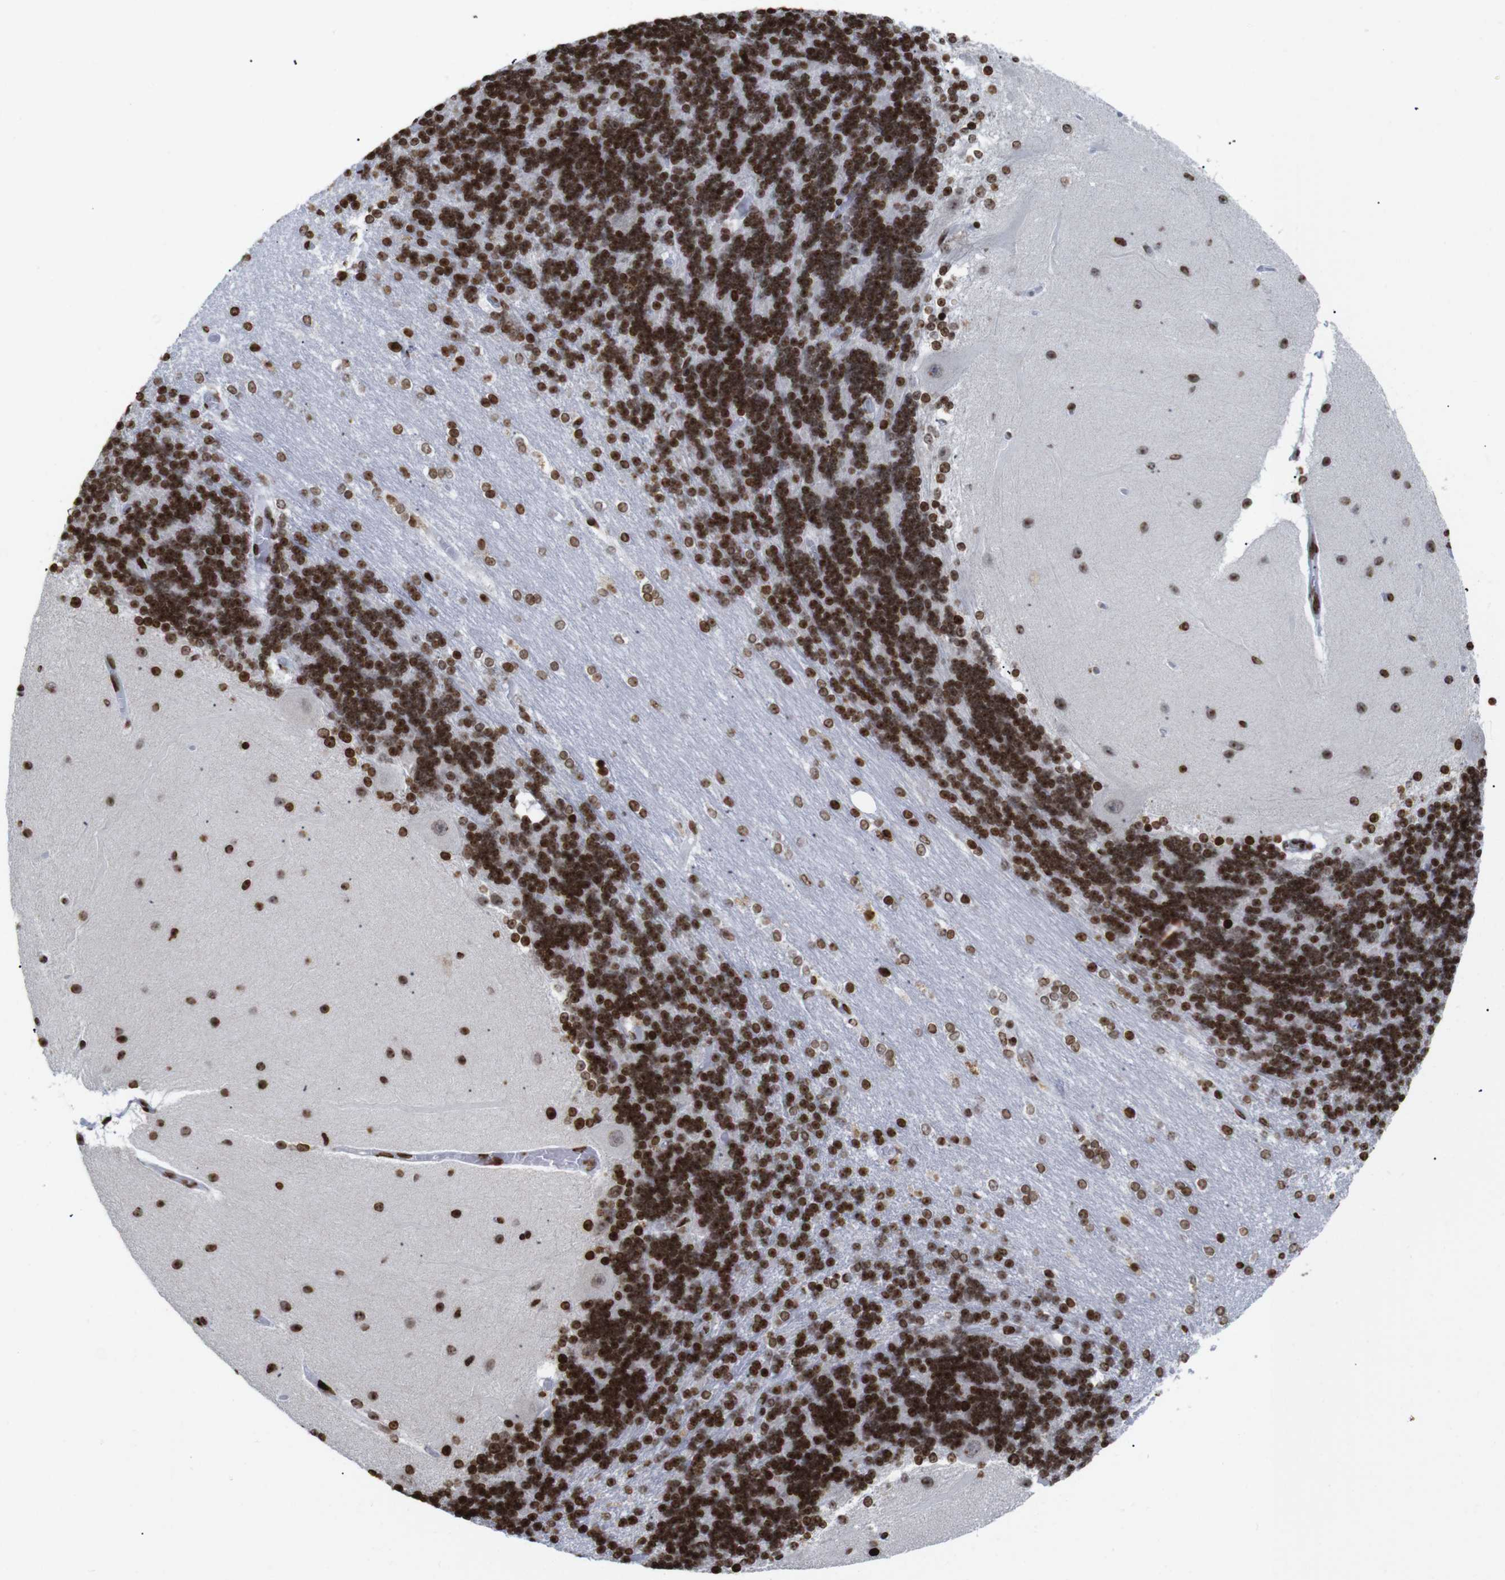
{"staining": {"intensity": "strong", "quantity": ">75%", "location": "nuclear"}, "tissue": "cerebellum", "cell_type": "Cells in granular layer", "image_type": "normal", "snomed": [{"axis": "morphology", "description": "Normal tissue, NOS"}, {"axis": "topography", "description": "Cerebellum"}], "caption": "Immunohistochemical staining of benign human cerebellum shows >75% levels of strong nuclear protein expression in about >75% of cells in granular layer. (DAB IHC with brightfield microscopy, high magnification).", "gene": "H1", "patient": {"sex": "female", "age": 54}}